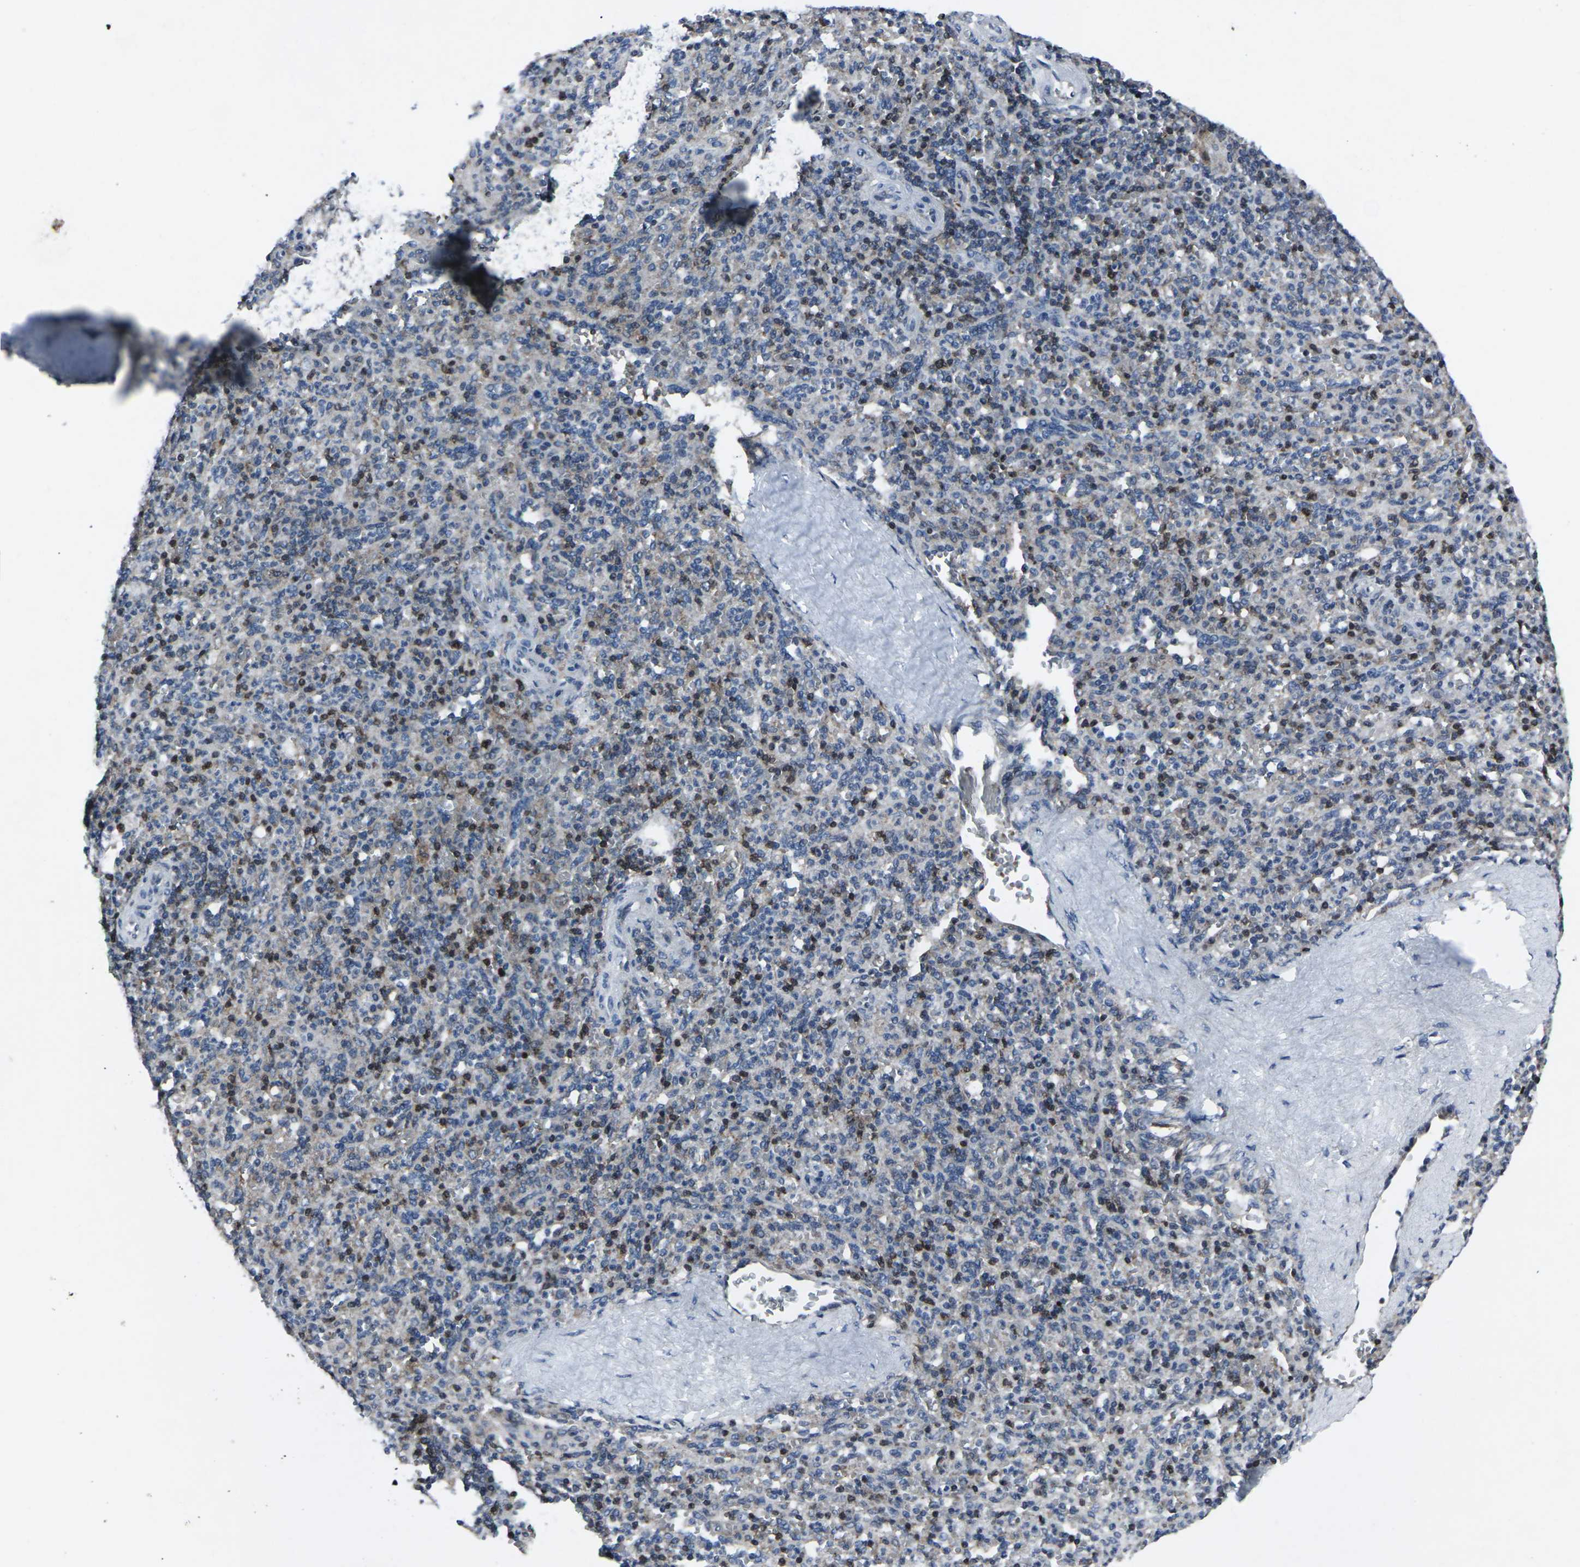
{"staining": {"intensity": "moderate", "quantity": "25%-75%", "location": "cytoplasmic/membranous,nuclear"}, "tissue": "spleen", "cell_type": "Cells in red pulp", "image_type": "normal", "snomed": [{"axis": "morphology", "description": "Normal tissue, NOS"}, {"axis": "topography", "description": "Spleen"}], "caption": "High-power microscopy captured an IHC photomicrograph of unremarkable spleen, revealing moderate cytoplasmic/membranous,nuclear expression in about 25%-75% of cells in red pulp.", "gene": "STAT4", "patient": {"sex": "male", "age": 36}}